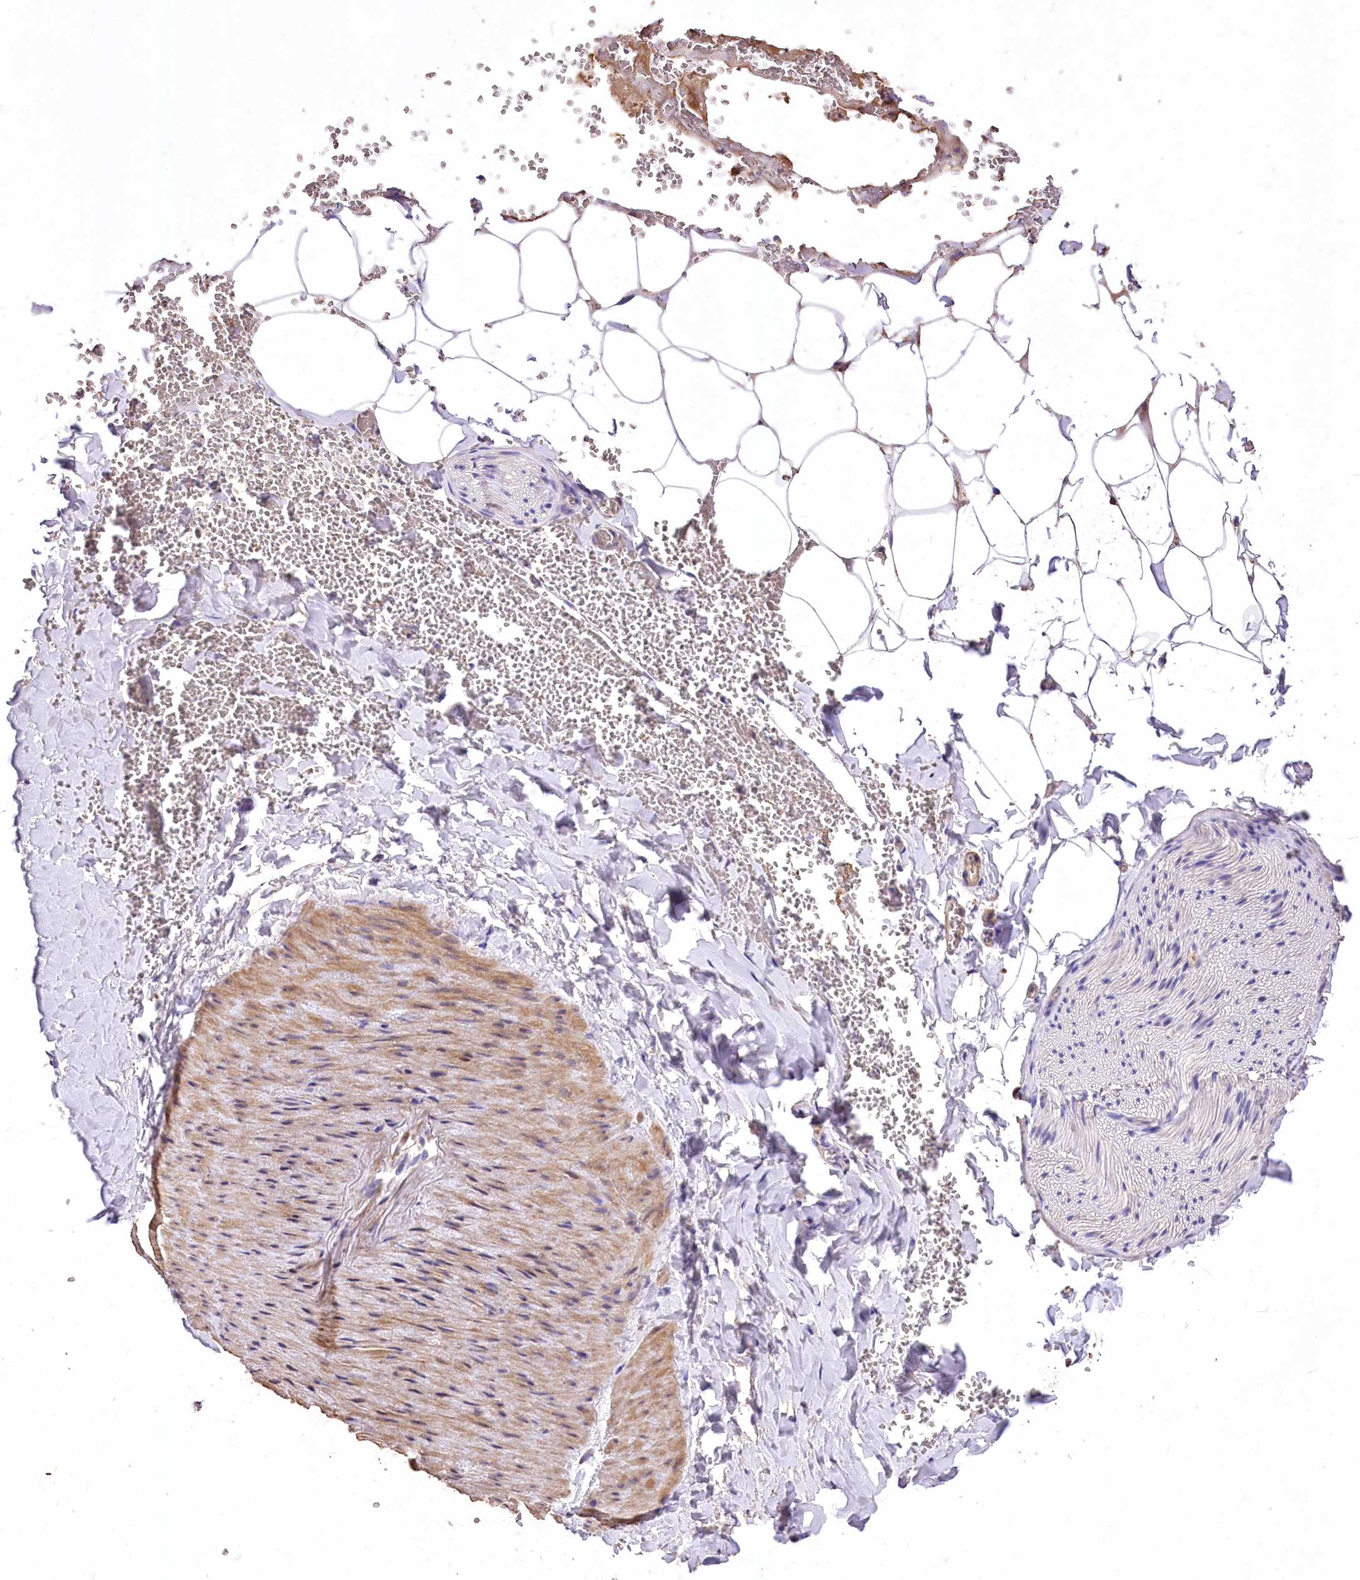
{"staining": {"intensity": "negative", "quantity": "none", "location": "none"}, "tissue": "adipose tissue", "cell_type": "Adipocytes", "image_type": "normal", "snomed": [{"axis": "morphology", "description": "Normal tissue, NOS"}, {"axis": "topography", "description": "Gallbladder"}, {"axis": "topography", "description": "Peripheral nerve tissue"}], "caption": "Immunohistochemistry (IHC) image of benign adipose tissue: human adipose tissue stained with DAB demonstrates no significant protein staining in adipocytes. (Stains: DAB IHC with hematoxylin counter stain, Microscopy: brightfield microscopy at high magnification).", "gene": "PCYOX1L", "patient": {"sex": "male", "age": 38}}